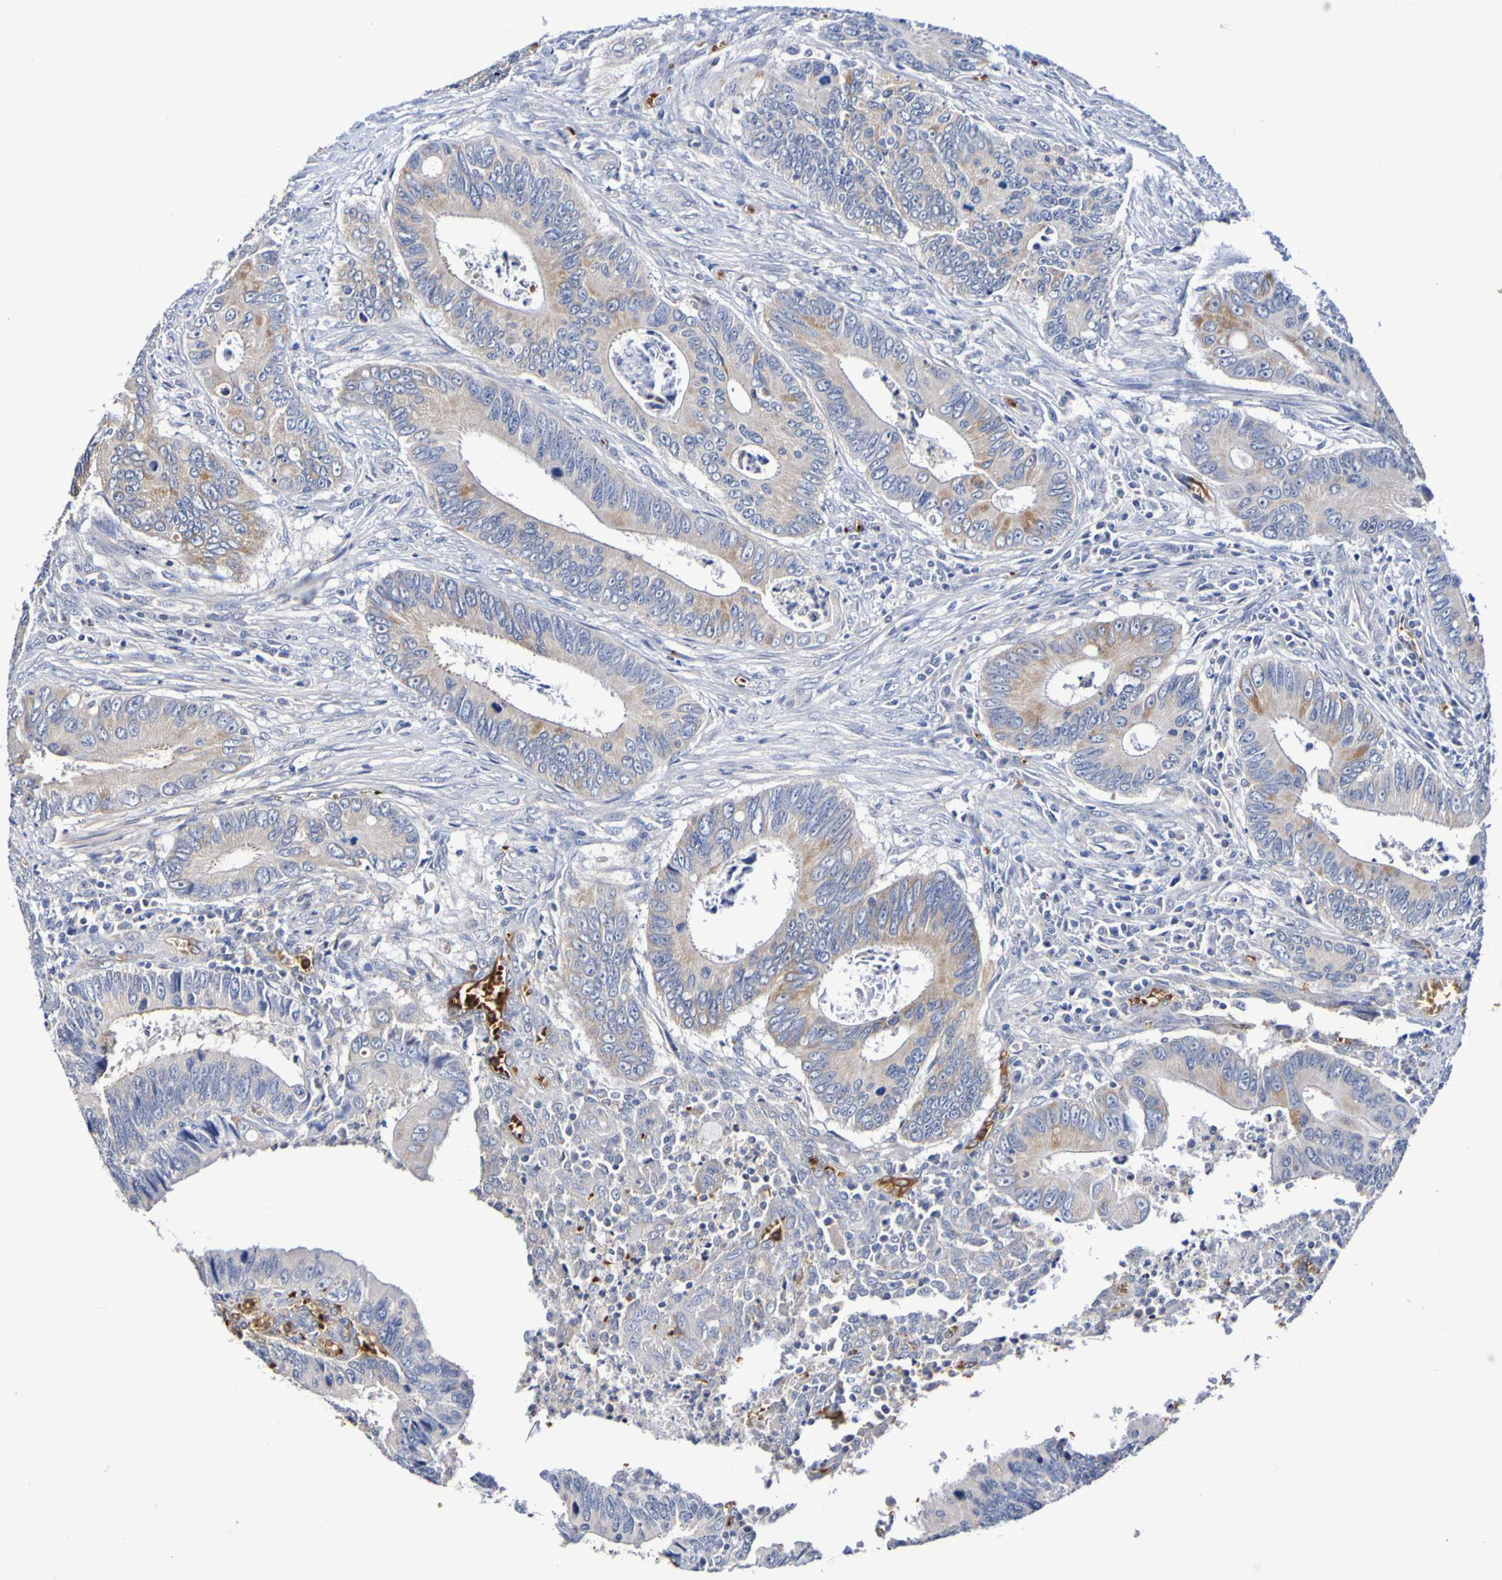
{"staining": {"intensity": "weak", "quantity": "25%-75%", "location": "cytoplasmic/membranous"}, "tissue": "colorectal cancer", "cell_type": "Tumor cells", "image_type": "cancer", "snomed": [{"axis": "morphology", "description": "Inflammation, NOS"}, {"axis": "morphology", "description": "Adenocarcinoma, NOS"}, {"axis": "topography", "description": "Colon"}], "caption": "Brown immunohistochemical staining in adenocarcinoma (colorectal) shows weak cytoplasmic/membranous staining in about 25%-75% of tumor cells.", "gene": "WNT4", "patient": {"sex": "male", "age": 72}}